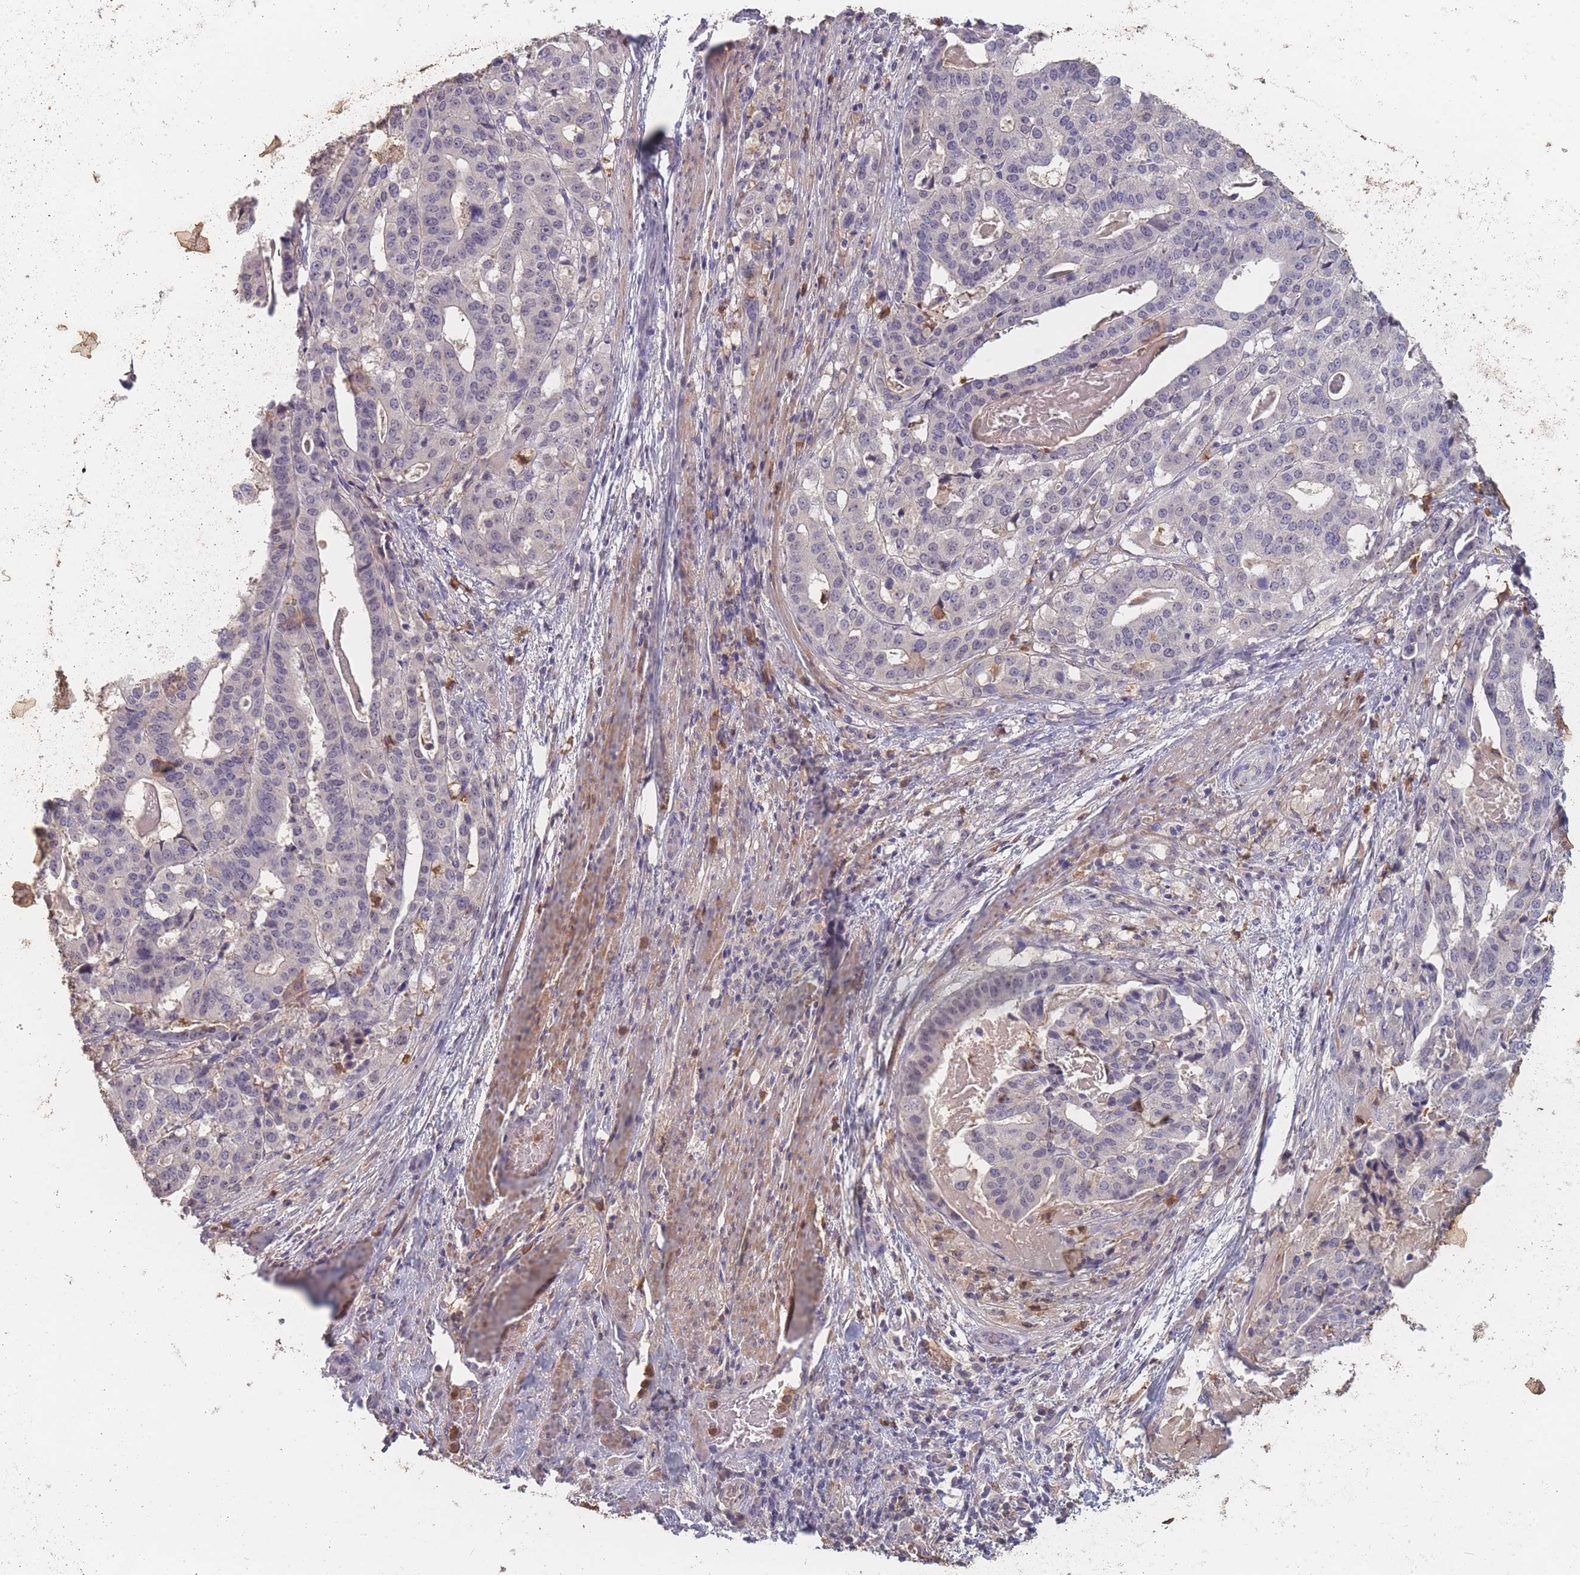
{"staining": {"intensity": "negative", "quantity": "none", "location": "none"}, "tissue": "stomach cancer", "cell_type": "Tumor cells", "image_type": "cancer", "snomed": [{"axis": "morphology", "description": "Adenocarcinoma, NOS"}, {"axis": "topography", "description": "Stomach"}], "caption": "Immunohistochemistry of stomach cancer (adenocarcinoma) shows no staining in tumor cells. Nuclei are stained in blue.", "gene": "BST1", "patient": {"sex": "male", "age": 48}}